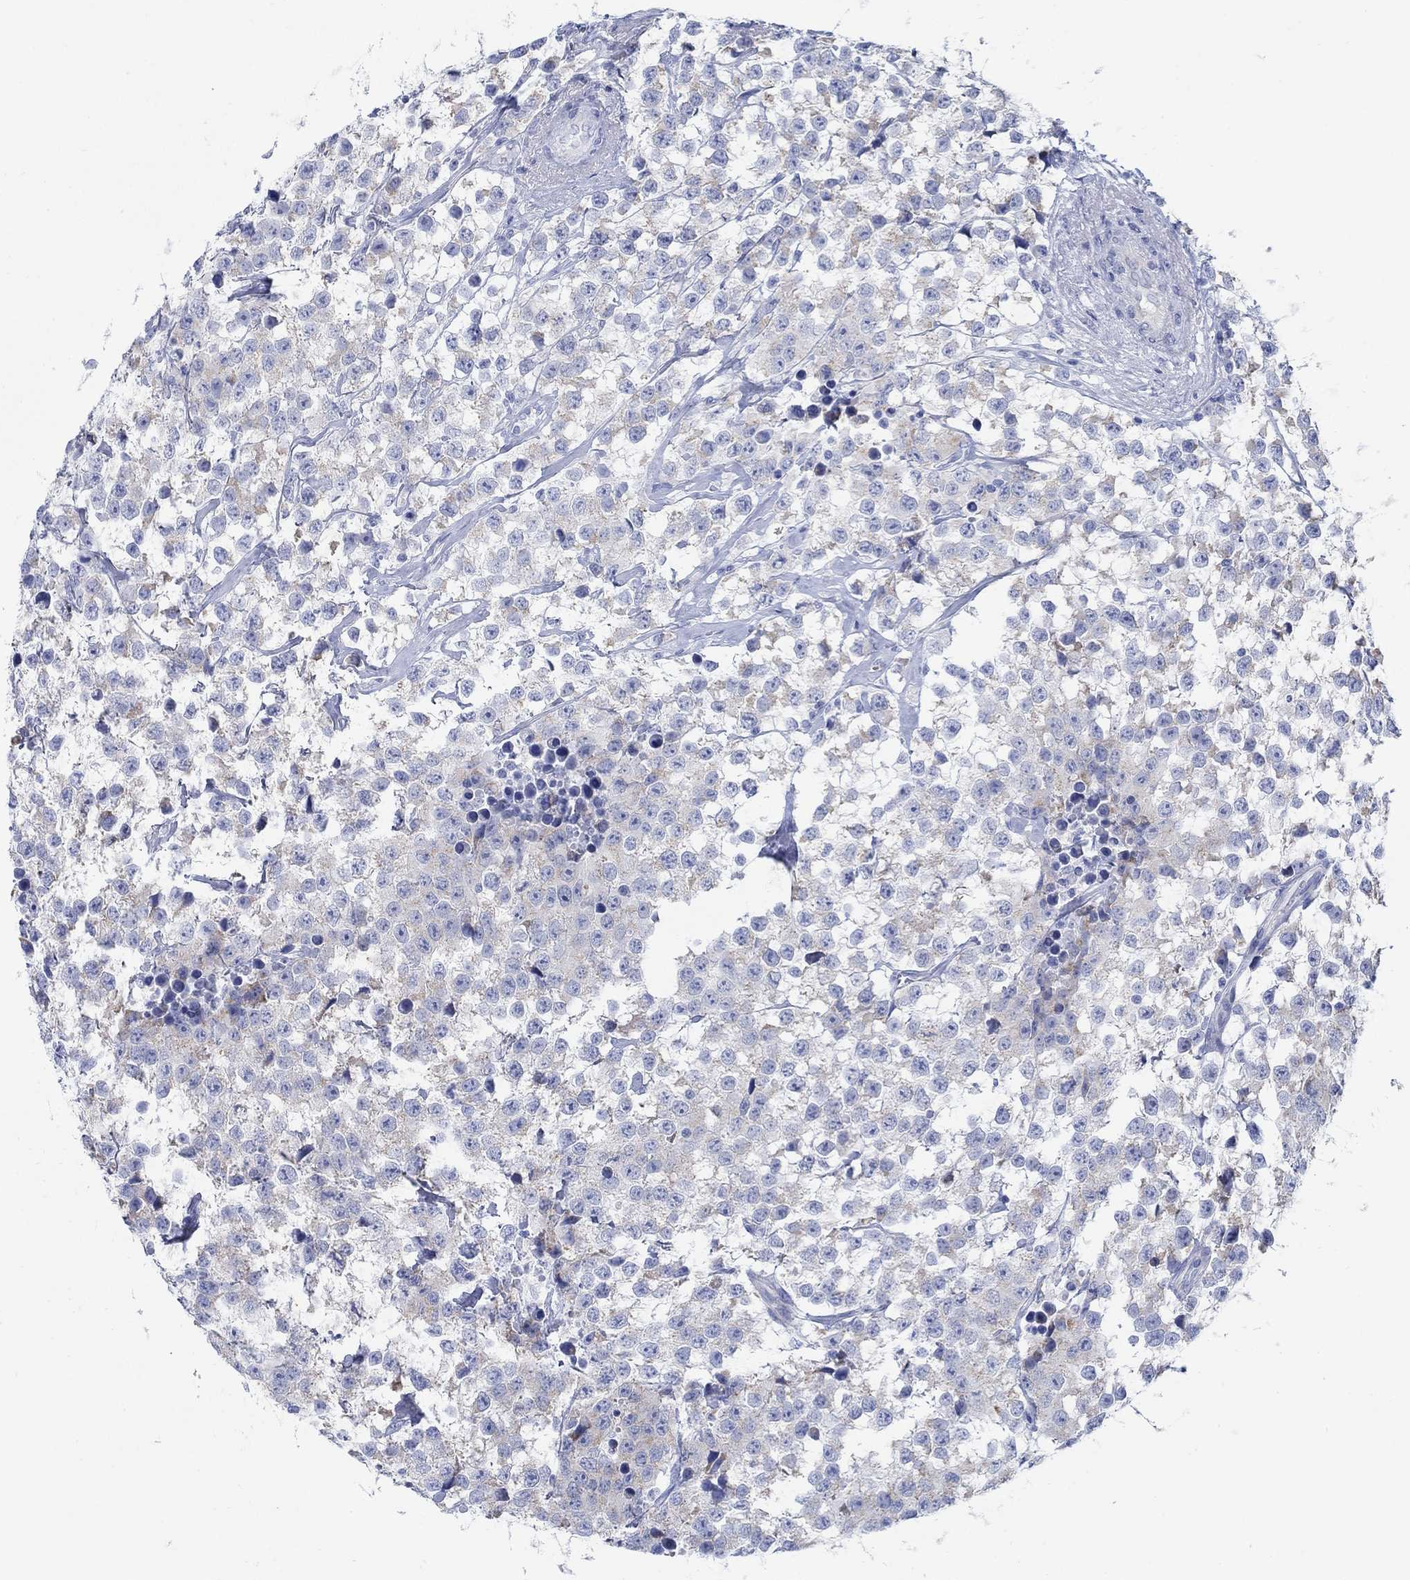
{"staining": {"intensity": "moderate", "quantity": "<25%", "location": "cytoplasmic/membranous"}, "tissue": "testis cancer", "cell_type": "Tumor cells", "image_type": "cancer", "snomed": [{"axis": "morphology", "description": "Seminoma, NOS"}, {"axis": "topography", "description": "Testis"}], "caption": "Immunohistochemistry (IHC) (DAB (3,3'-diaminobenzidine)) staining of seminoma (testis) demonstrates moderate cytoplasmic/membranous protein positivity in approximately <25% of tumor cells. Using DAB (brown) and hematoxylin (blue) stains, captured at high magnification using brightfield microscopy.", "gene": "ZDHHC14", "patient": {"sex": "male", "age": 59}}